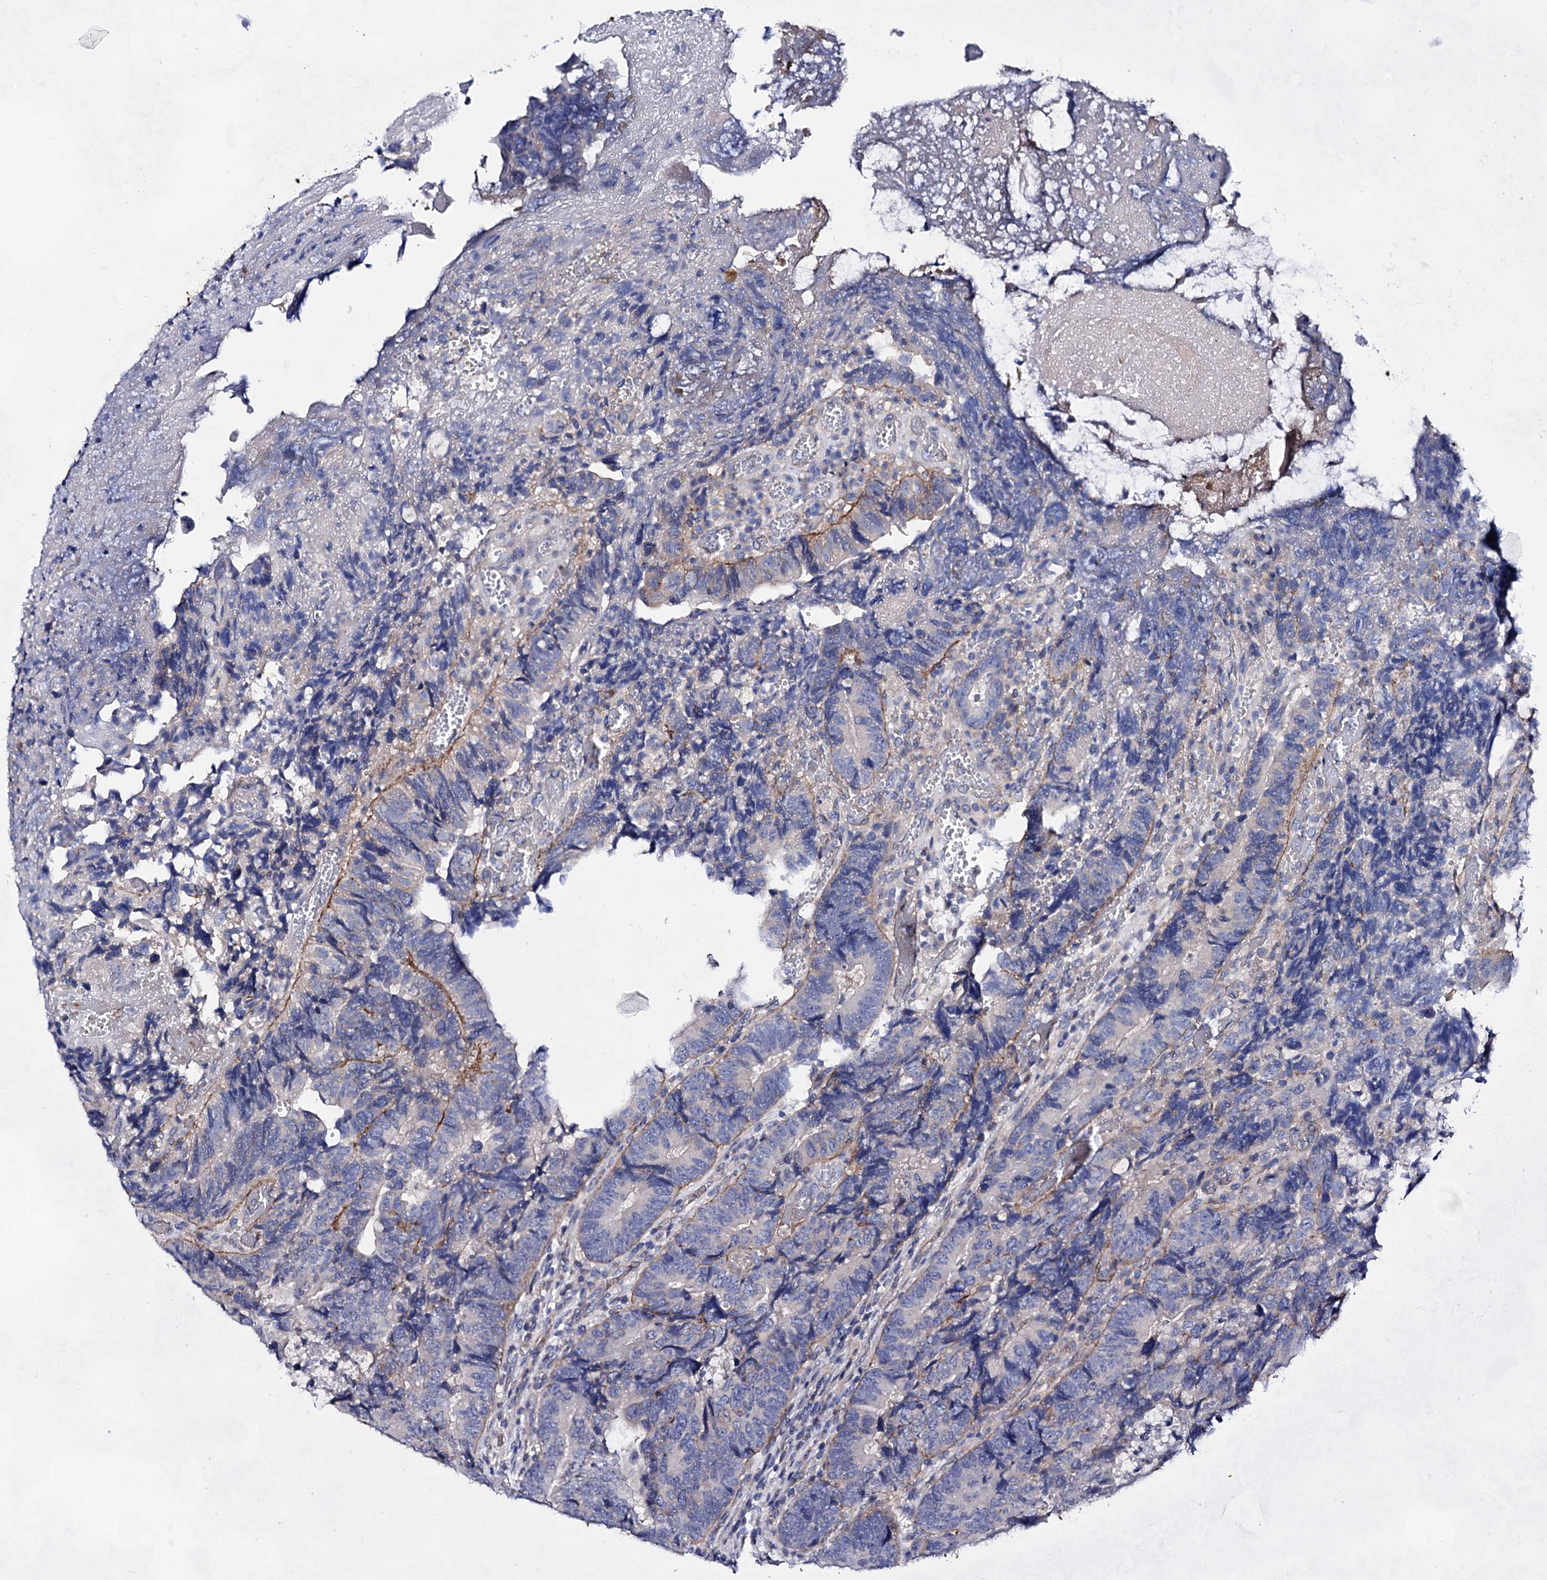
{"staining": {"intensity": "negative", "quantity": "none", "location": "none"}, "tissue": "colorectal cancer", "cell_type": "Tumor cells", "image_type": "cancer", "snomed": [{"axis": "morphology", "description": "Adenocarcinoma, NOS"}, {"axis": "topography", "description": "Colon"}], "caption": "IHC photomicrograph of neoplastic tissue: human colorectal cancer stained with DAB (3,3'-diaminobenzidine) reveals no significant protein staining in tumor cells. Nuclei are stained in blue.", "gene": "PLIN1", "patient": {"sex": "female", "age": 67}}